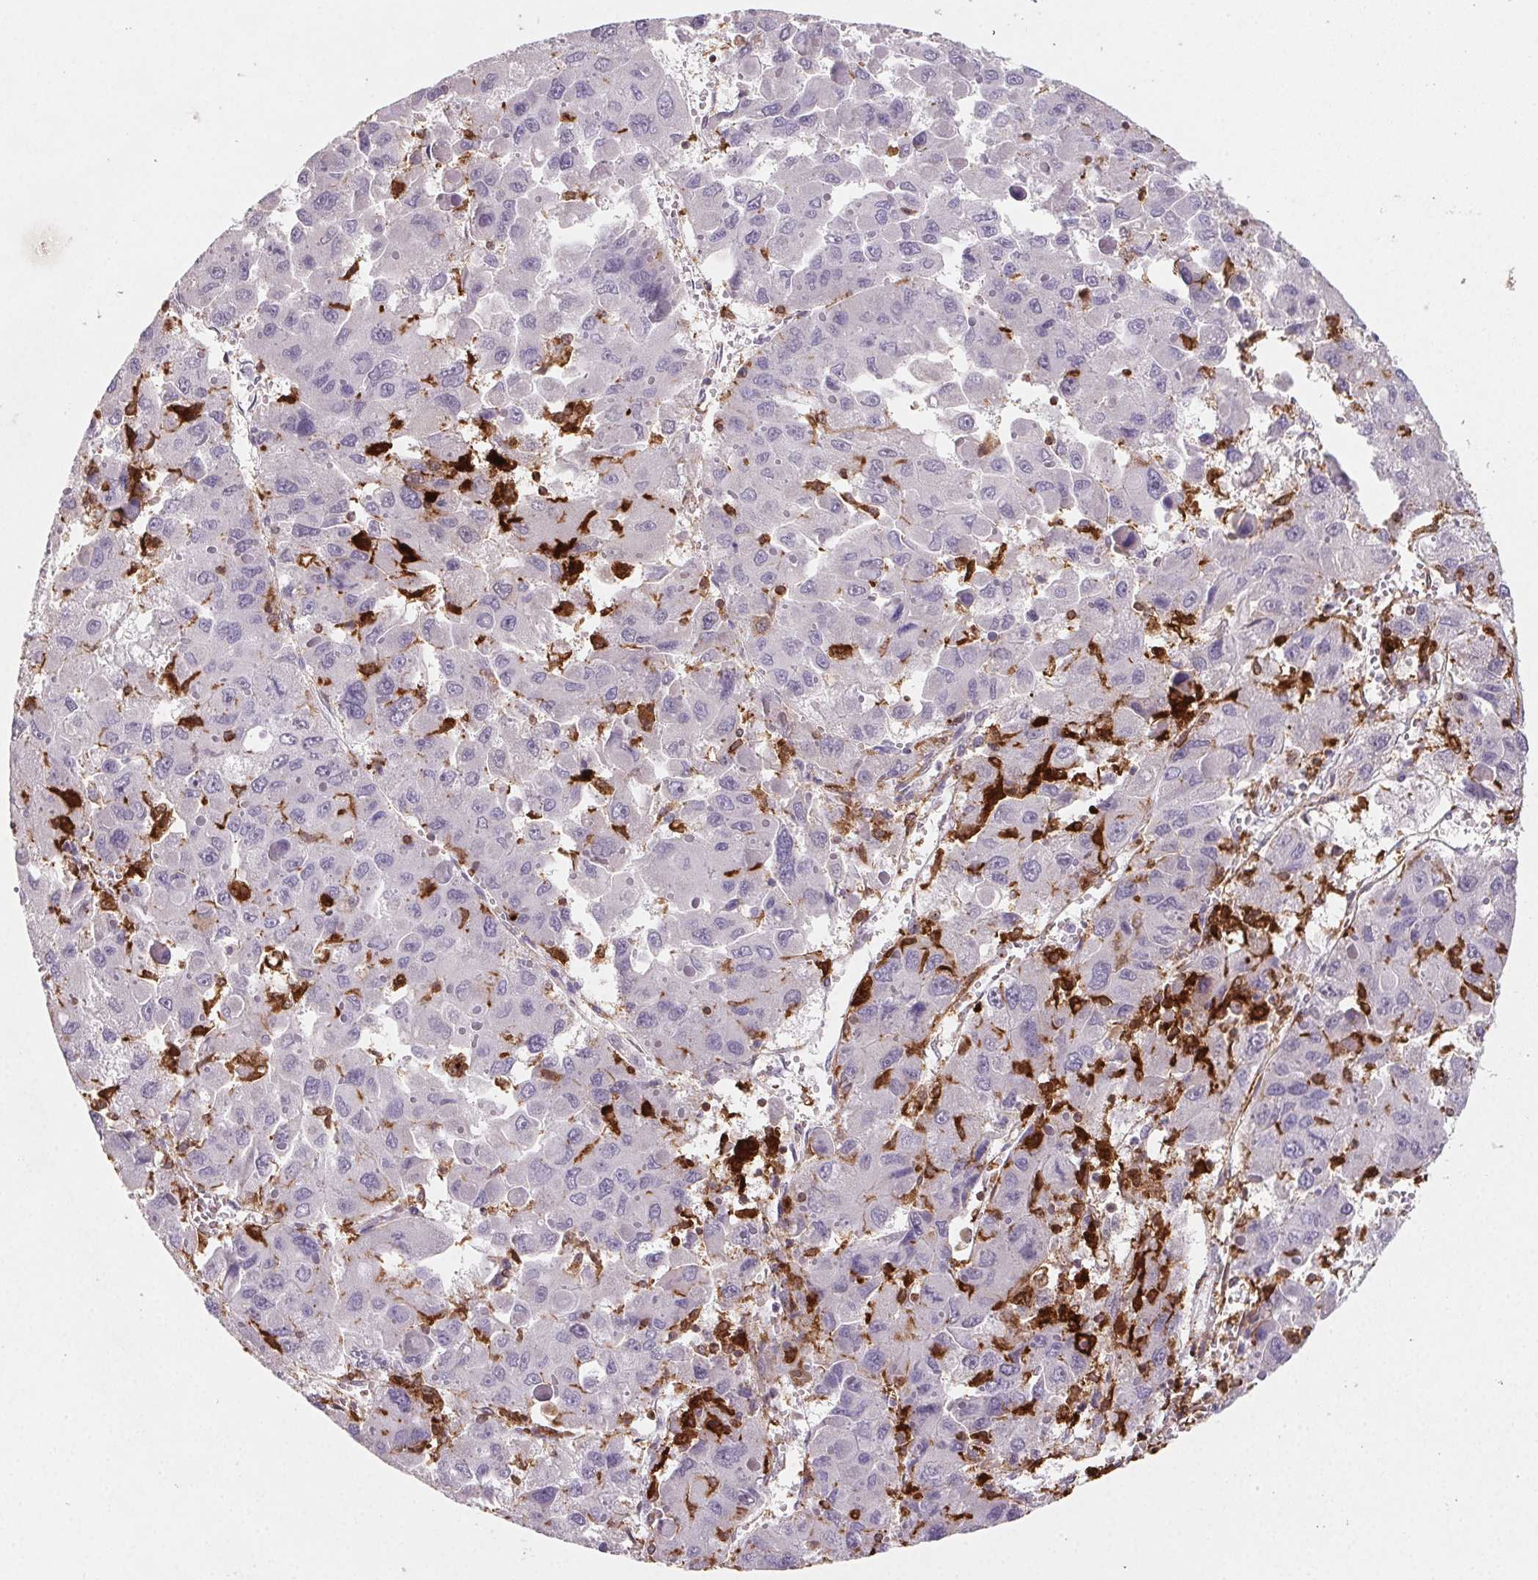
{"staining": {"intensity": "negative", "quantity": "none", "location": "none"}, "tissue": "liver cancer", "cell_type": "Tumor cells", "image_type": "cancer", "snomed": [{"axis": "morphology", "description": "Carcinoma, Hepatocellular, NOS"}, {"axis": "topography", "description": "Liver"}], "caption": "A high-resolution photomicrograph shows immunohistochemistry (IHC) staining of liver cancer, which shows no significant staining in tumor cells.", "gene": "GBP1", "patient": {"sex": "female", "age": 41}}